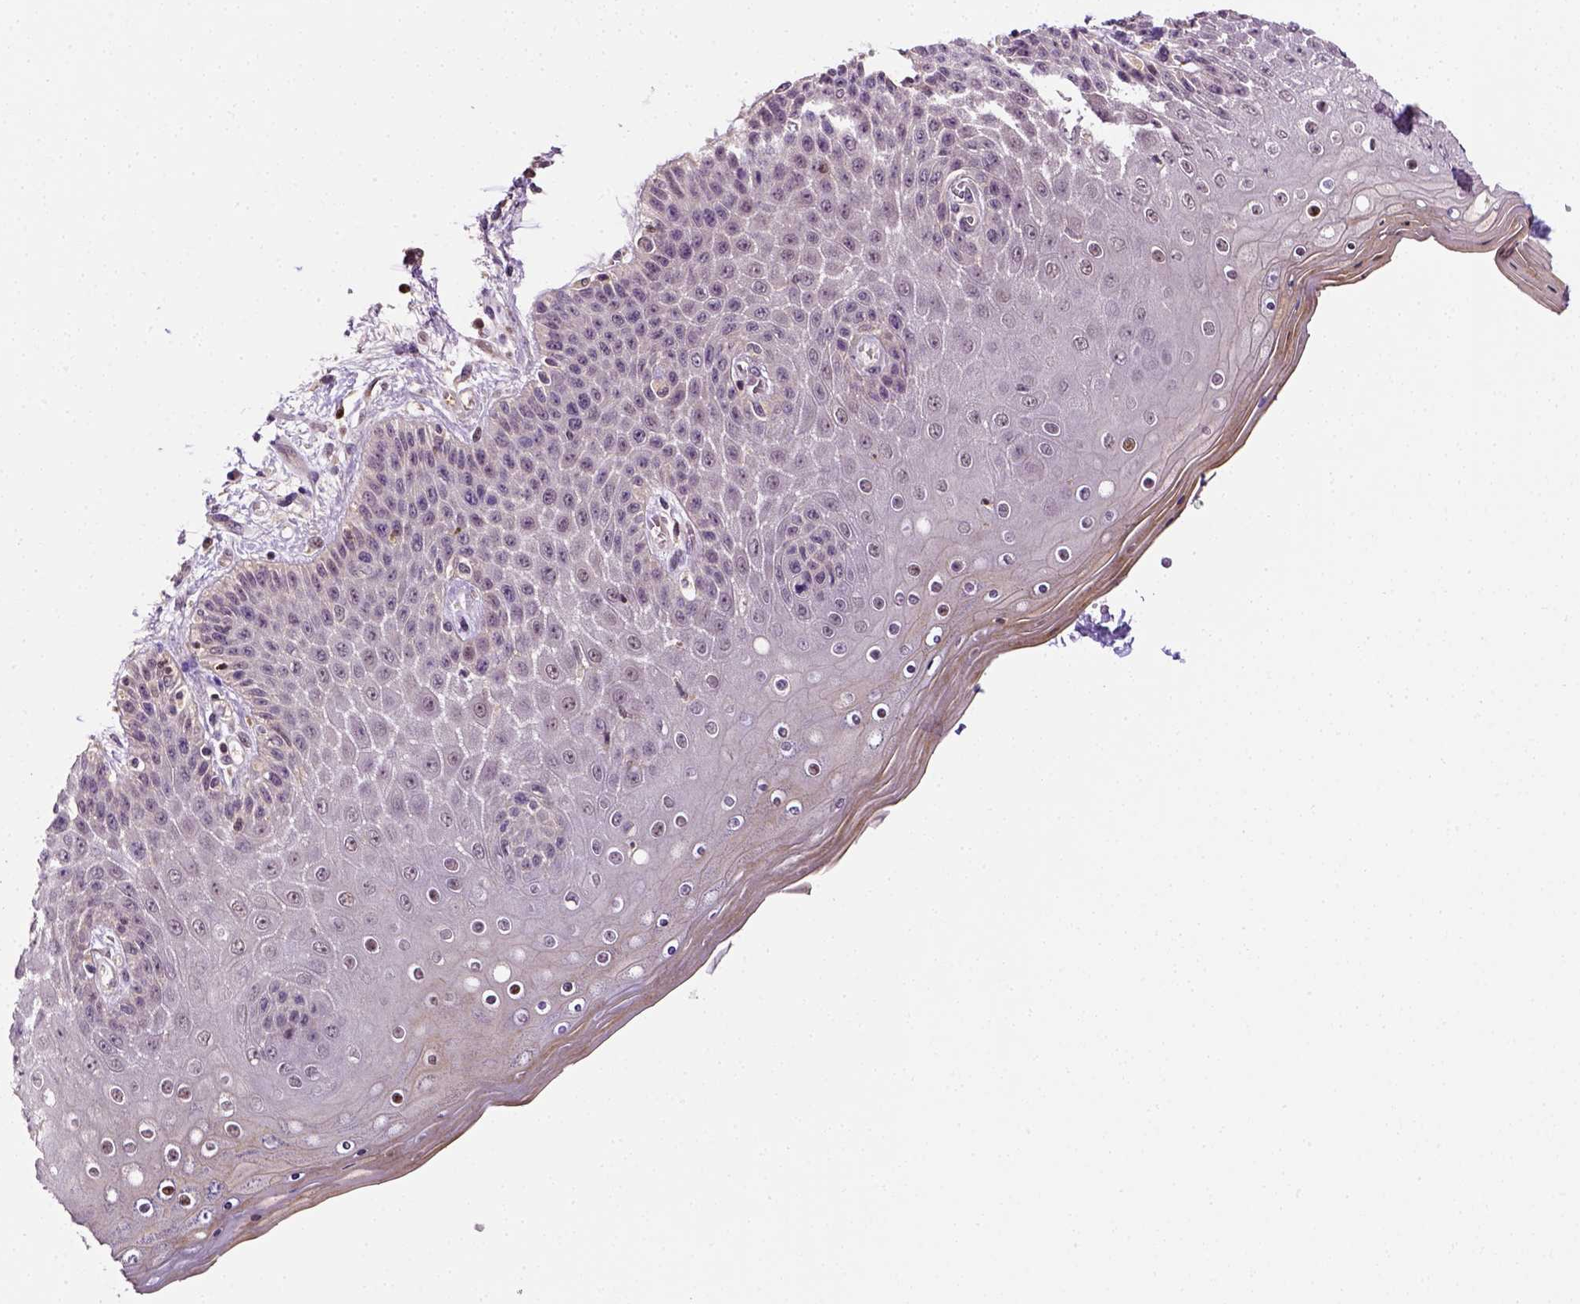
{"staining": {"intensity": "moderate", "quantity": "<25%", "location": "nuclear"}, "tissue": "skin", "cell_type": "Epidermal cells", "image_type": "normal", "snomed": [{"axis": "morphology", "description": "Normal tissue, NOS"}, {"axis": "topography", "description": "Anal"}], "caption": "Immunohistochemical staining of unremarkable skin shows moderate nuclear protein positivity in approximately <25% of epidermal cells.", "gene": "MATK", "patient": {"sex": "female", "age": 46}}